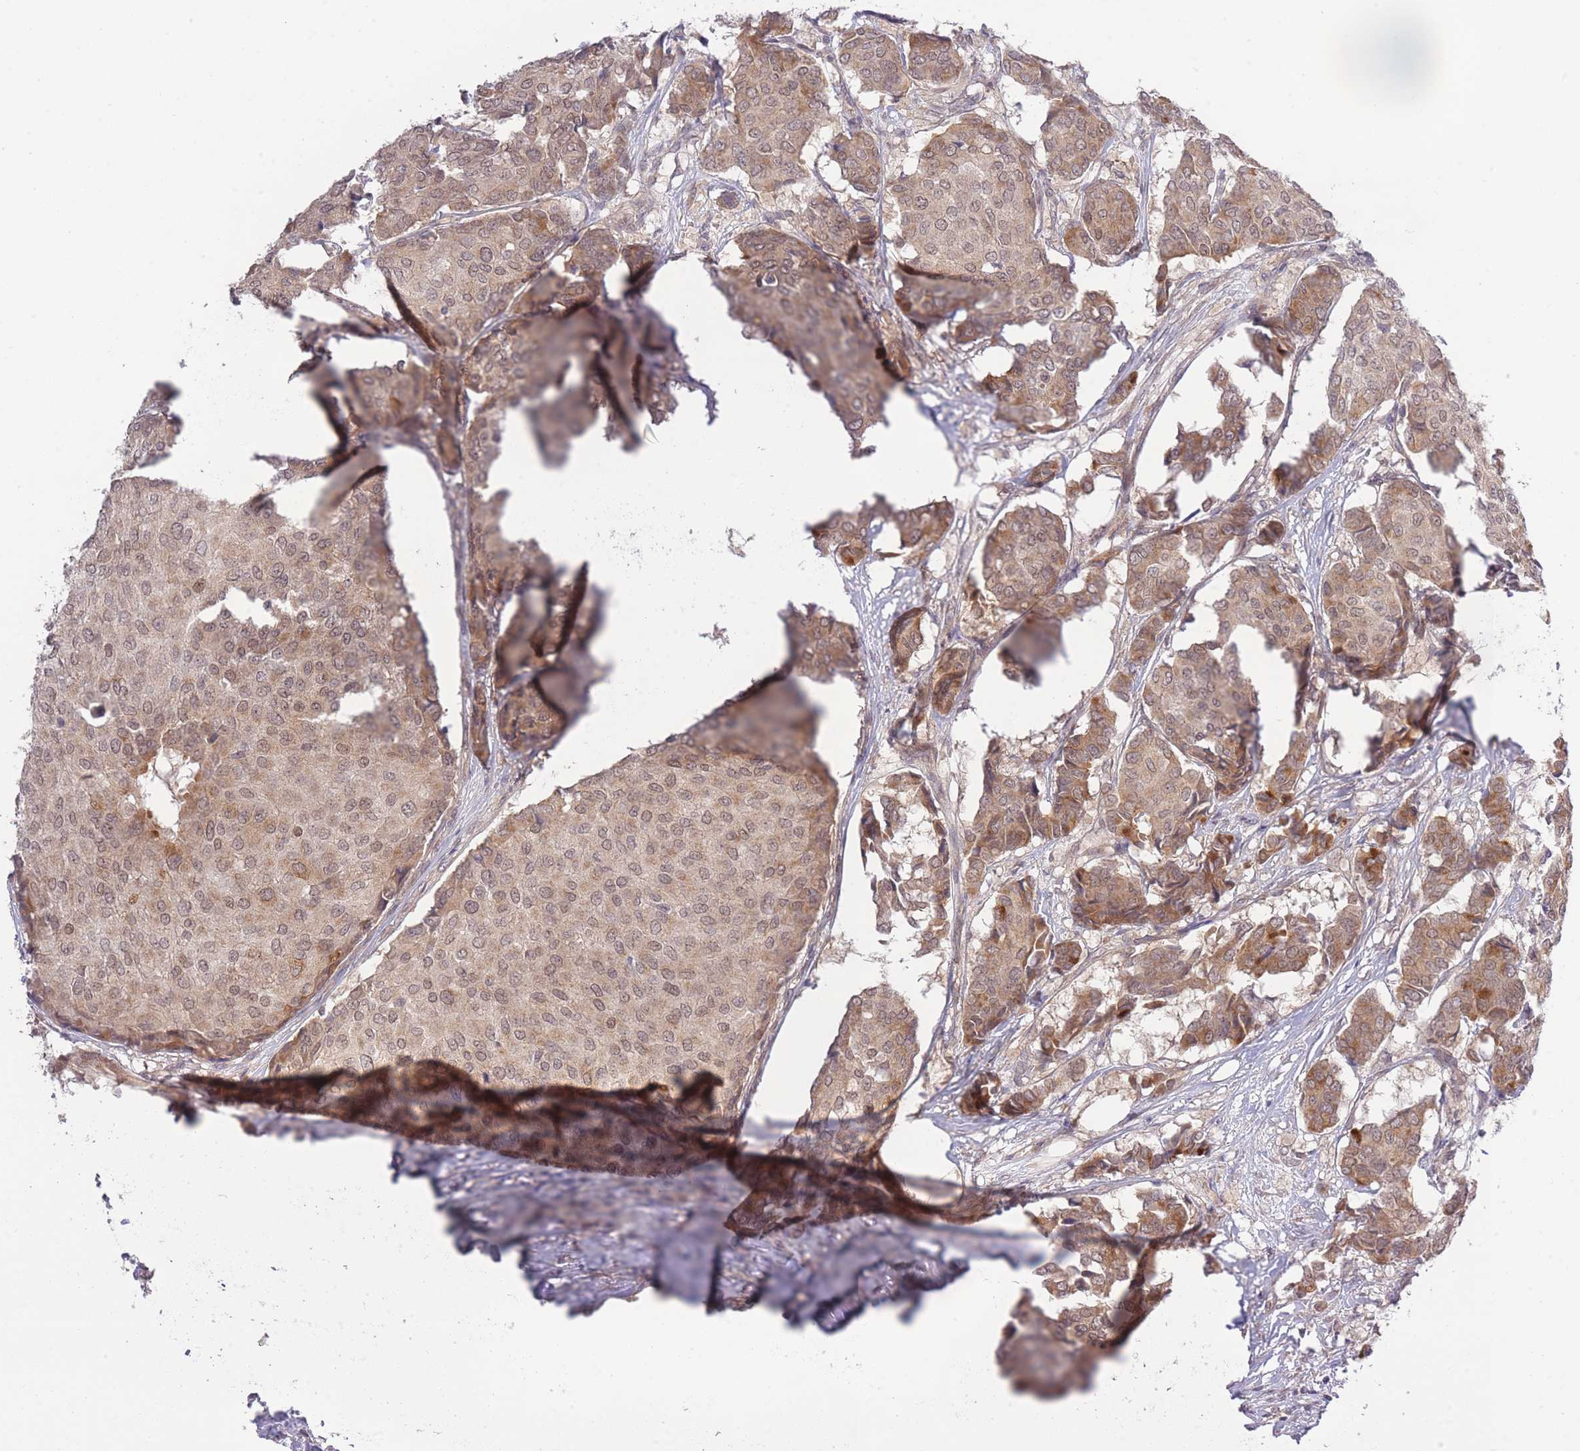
{"staining": {"intensity": "weak", "quantity": ">75%", "location": "cytoplasmic/membranous,nuclear"}, "tissue": "breast cancer", "cell_type": "Tumor cells", "image_type": "cancer", "snomed": [{"axis": "morphology", "description": "Duct carcinoma"}, {"axis": "topography", "description": "Breast"}], "caption": "Breast cancer (invasive ductal carcinoma) stained for a protein displays weak cytoplasmic/membranous and nuclear positivity in tumor cells. The staining was performed using DAB (3,3'-diaminobenzidine) to visualize the protein expression in brown, while the nuclei were stained in blue with hematoxylin (Magnification: 20x).", "gene": "ELOA2", "patient": {"sex": "female", "age": 75}}